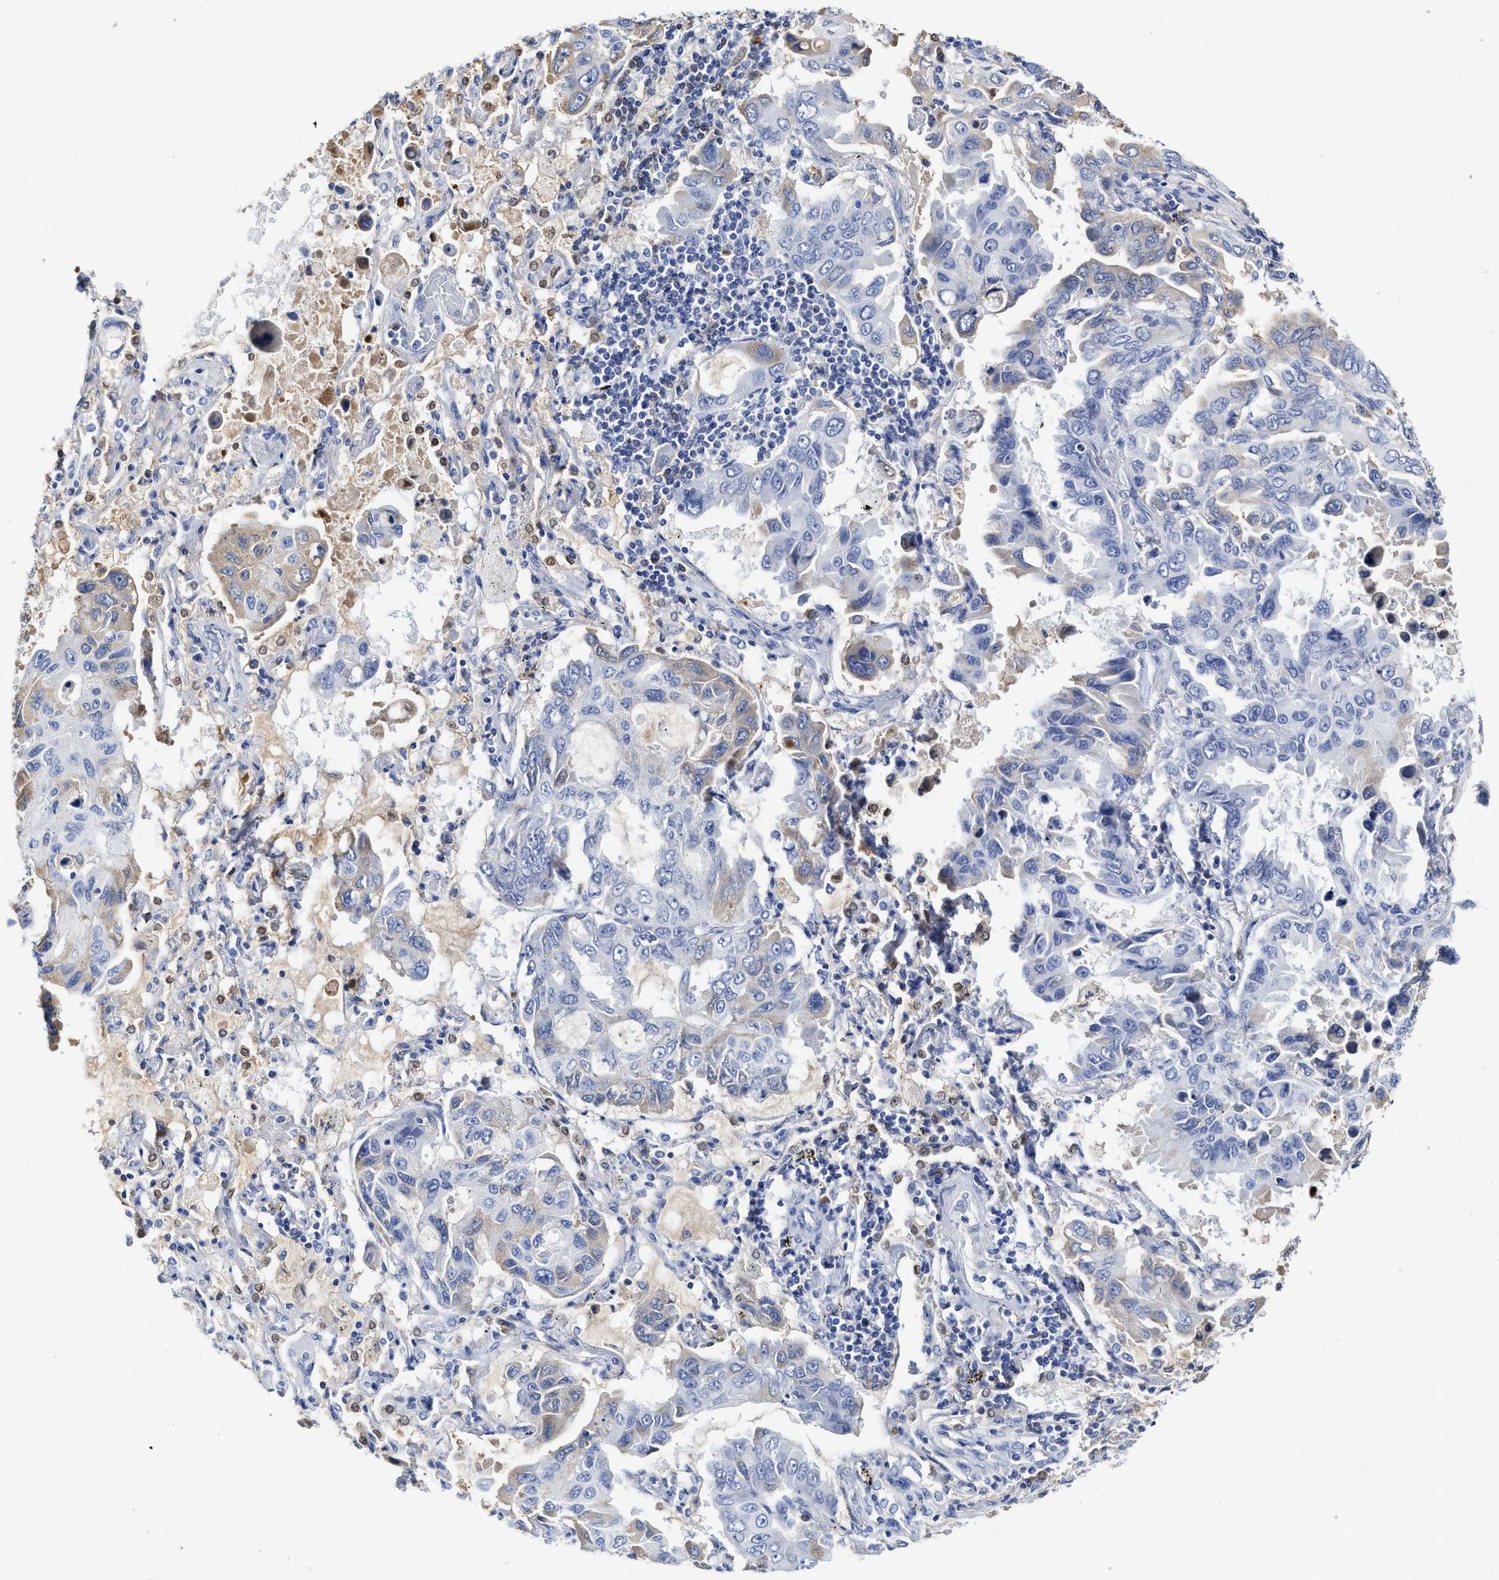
{"staining": {"intensity": "negative", "quantity": "none", "location": "none"}, "tissue": "lung cancer", "cell_type": "Tumor cells", "image_type": "cancer", "snomed": [{"axis": "morphology", "description": "Adenocarcinoma, NOS"}, {"axis": "topography", "description": "Lung"}], "caption": "Adenocarcinoma (lung) was stained to show a protein in brown. There is no significant positivity in tumor cells.", "gene": "C2", "patient": {"sex": "male", "age": 64}}